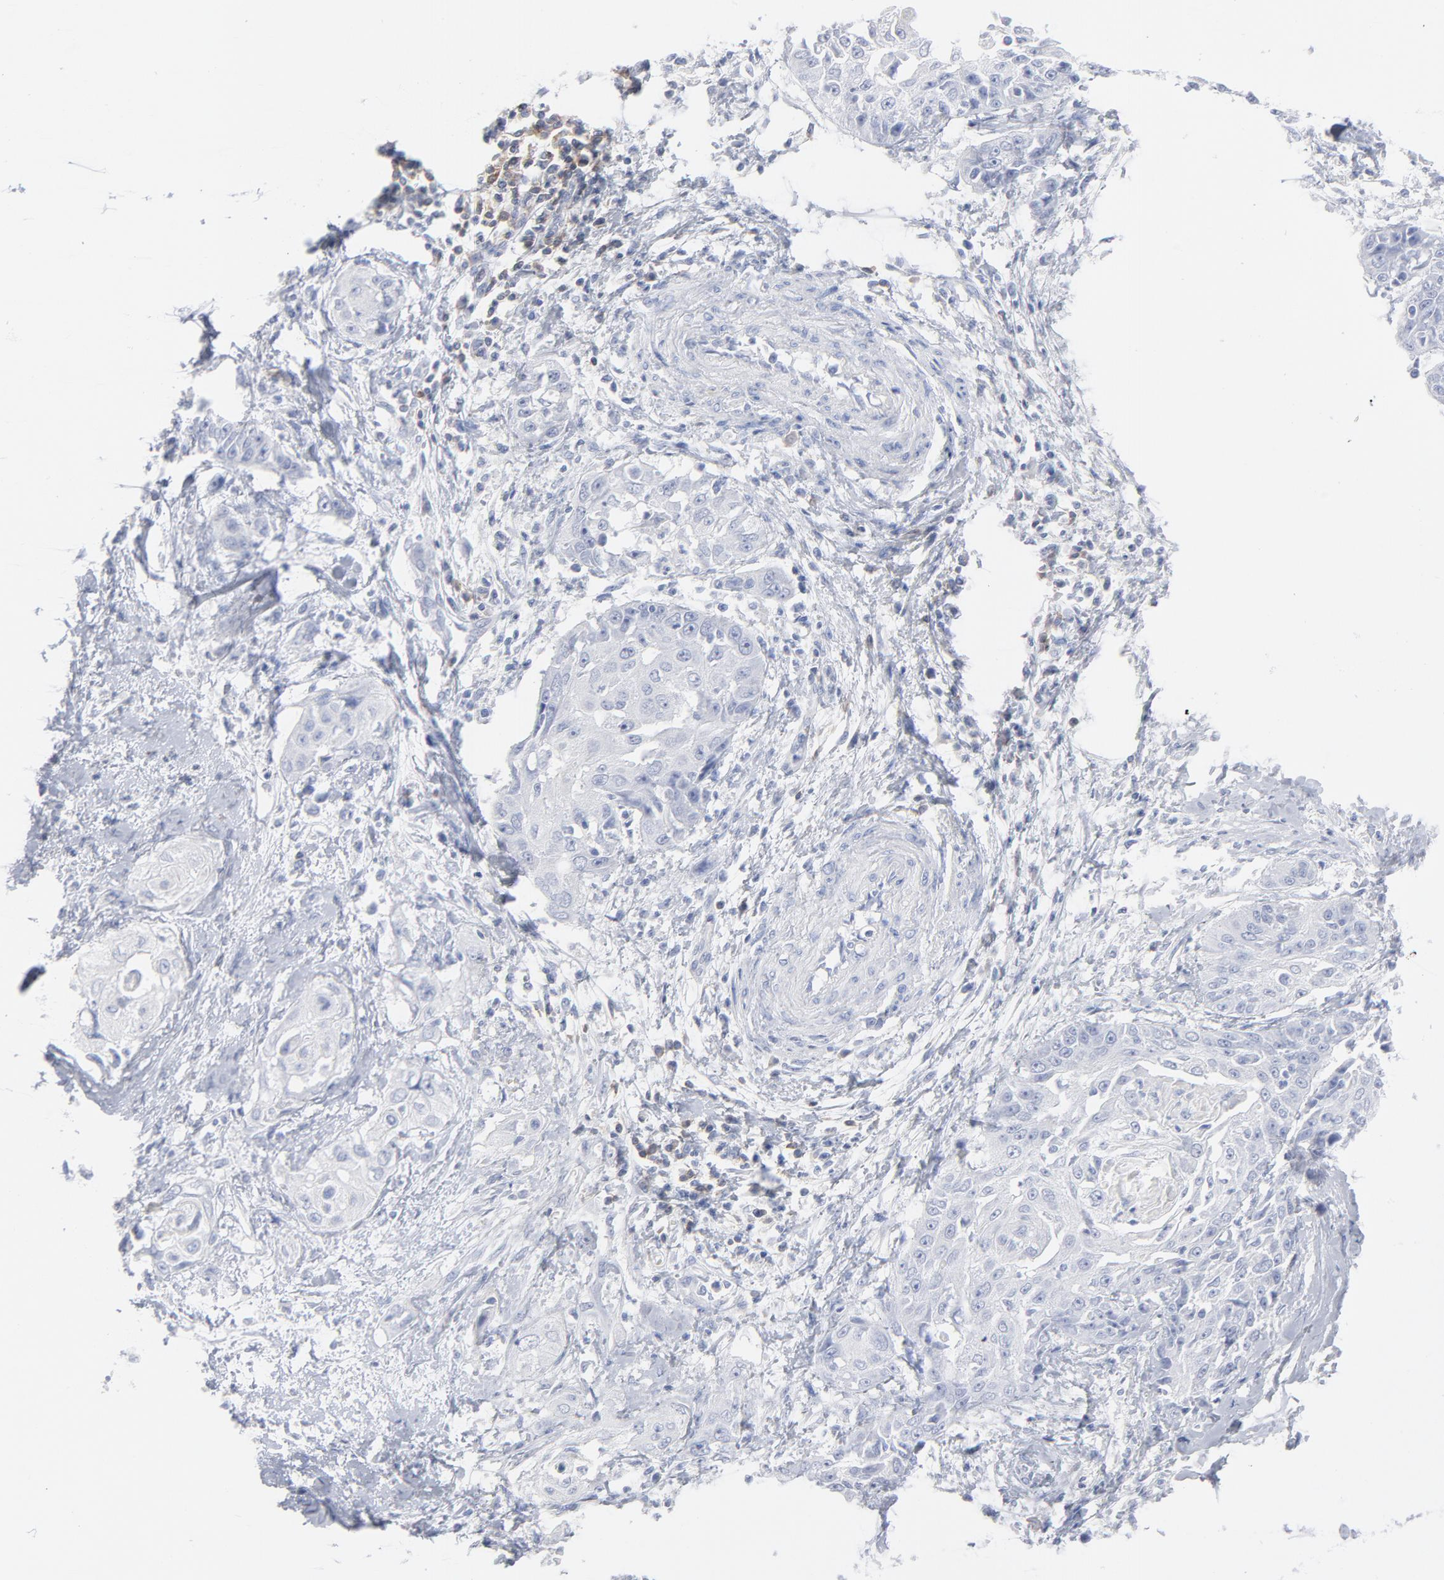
{"staining": {"intensity": "negative", "quantity": "none", "location": "none"}, "tissue": "cervical cancer", "cell_type": "Tumor cells", "image_type": "cancer", "snomed": [{"axis": "morphology", "description": "Squamous cell carcinoma, NOS"}, {"axis": "topography", "description": "Cervix"}], "caption": "There is no significant staining in tumor cells of cervical squamous cell carcinoma.", "gene": "P2RY8", "patient": {"sex": "female", "age": 64}}